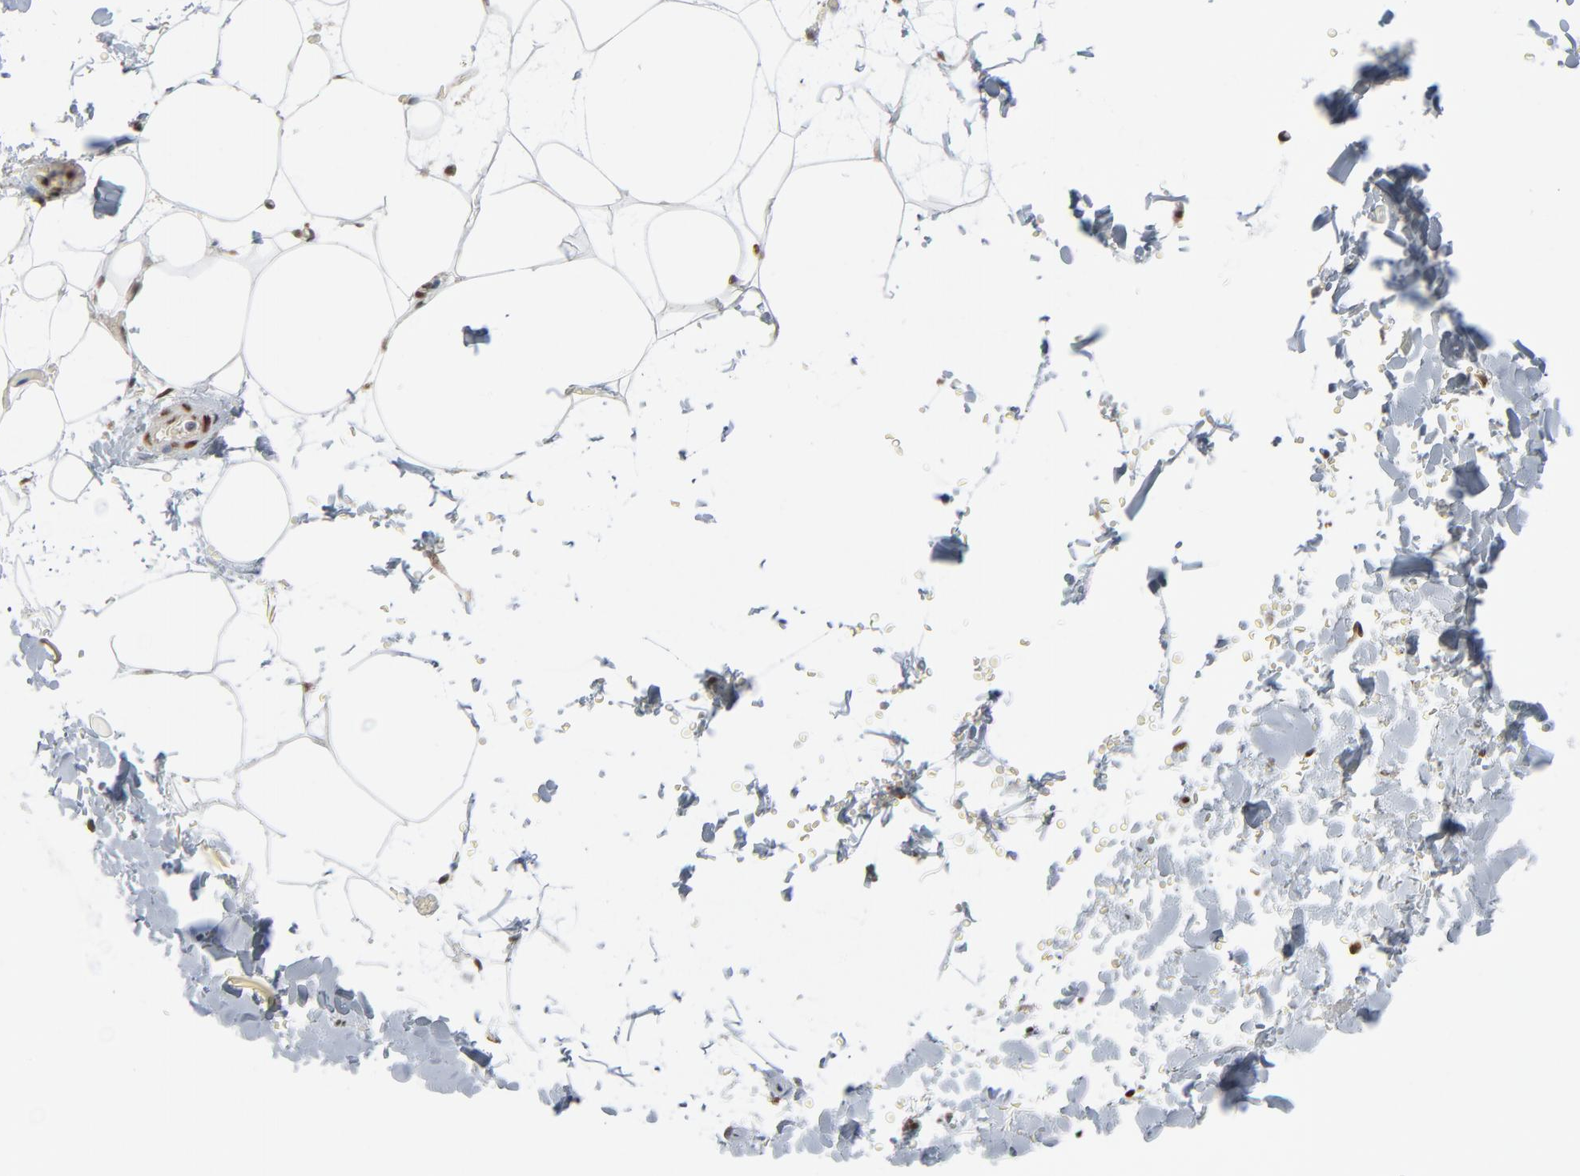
{"staining": {"intensity": "moderate", "quantity": ">75%", "location": "nuclear"}, "tissue": "adipose tissue", "cell_type": "Adipocytes", "image_type": "normal", "snomed": [{"axis": "morphology", "description": "Normal tissue, NOS"}, {"axis": "topography", "description": "Soft tissue"}], "caption": "Adipose tissue stained for a protein (brown) shows moderate nuclear positive staining in approximately >75% of adipocytes.", "gene": "CUX1", "patient": {"sex": "male", "age": 72}}